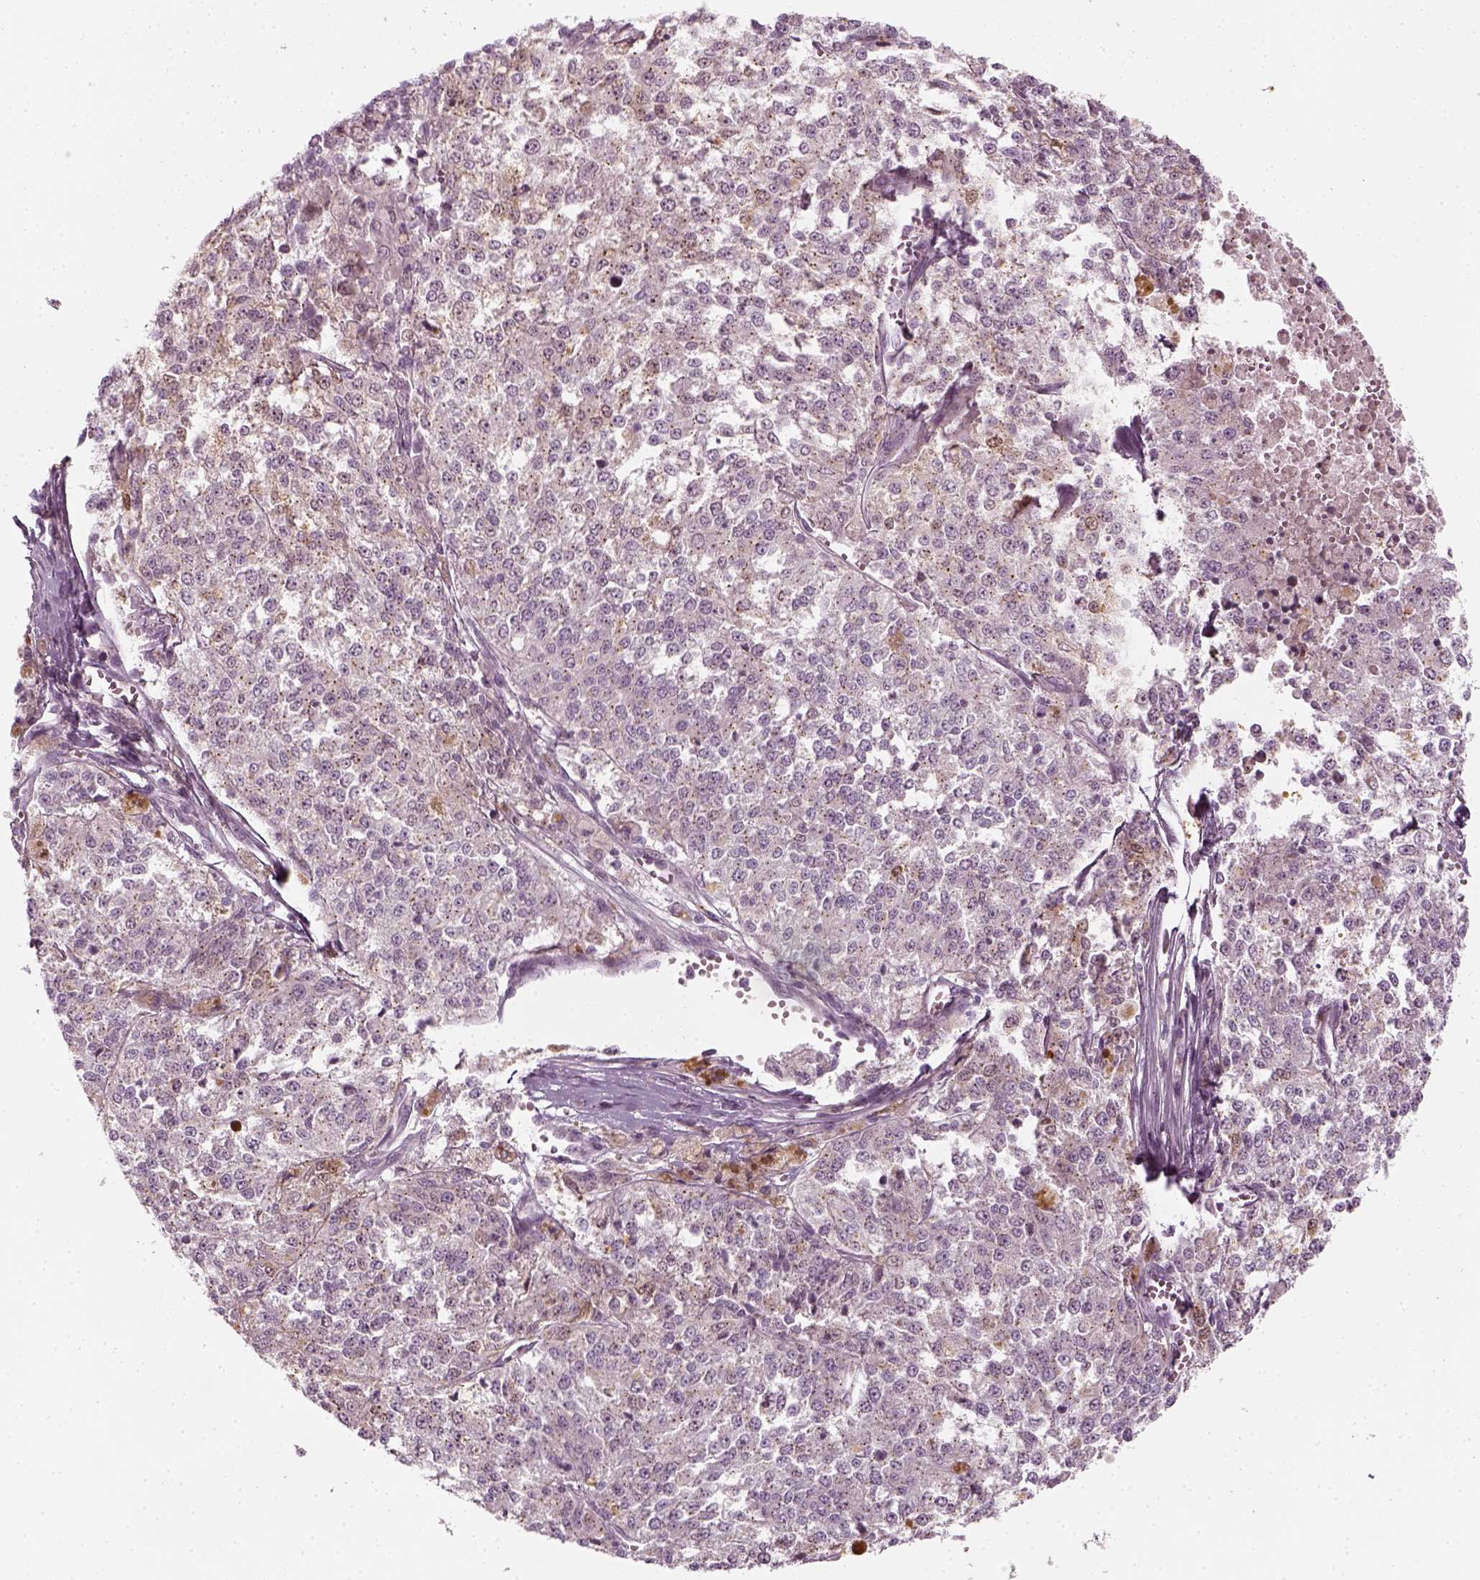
{"staining": {"intensity": "negative", "quantity": "none", "location": "none"}, "tissue": "melanoma", "cell_type": "Tumor cells", "image_type": "cancer", "snomed": [{"axis": "morphology", "description": "Malignant melanoma, Metastatic site"}, {"axis": "topography", "description": "Lymph node"}], "caption": "IHC of human malignant melanoma (metastatic site) displays no staining in tumor cells.", "gene": "MLIP", "patient": {"sex": "female", "age": 64}}